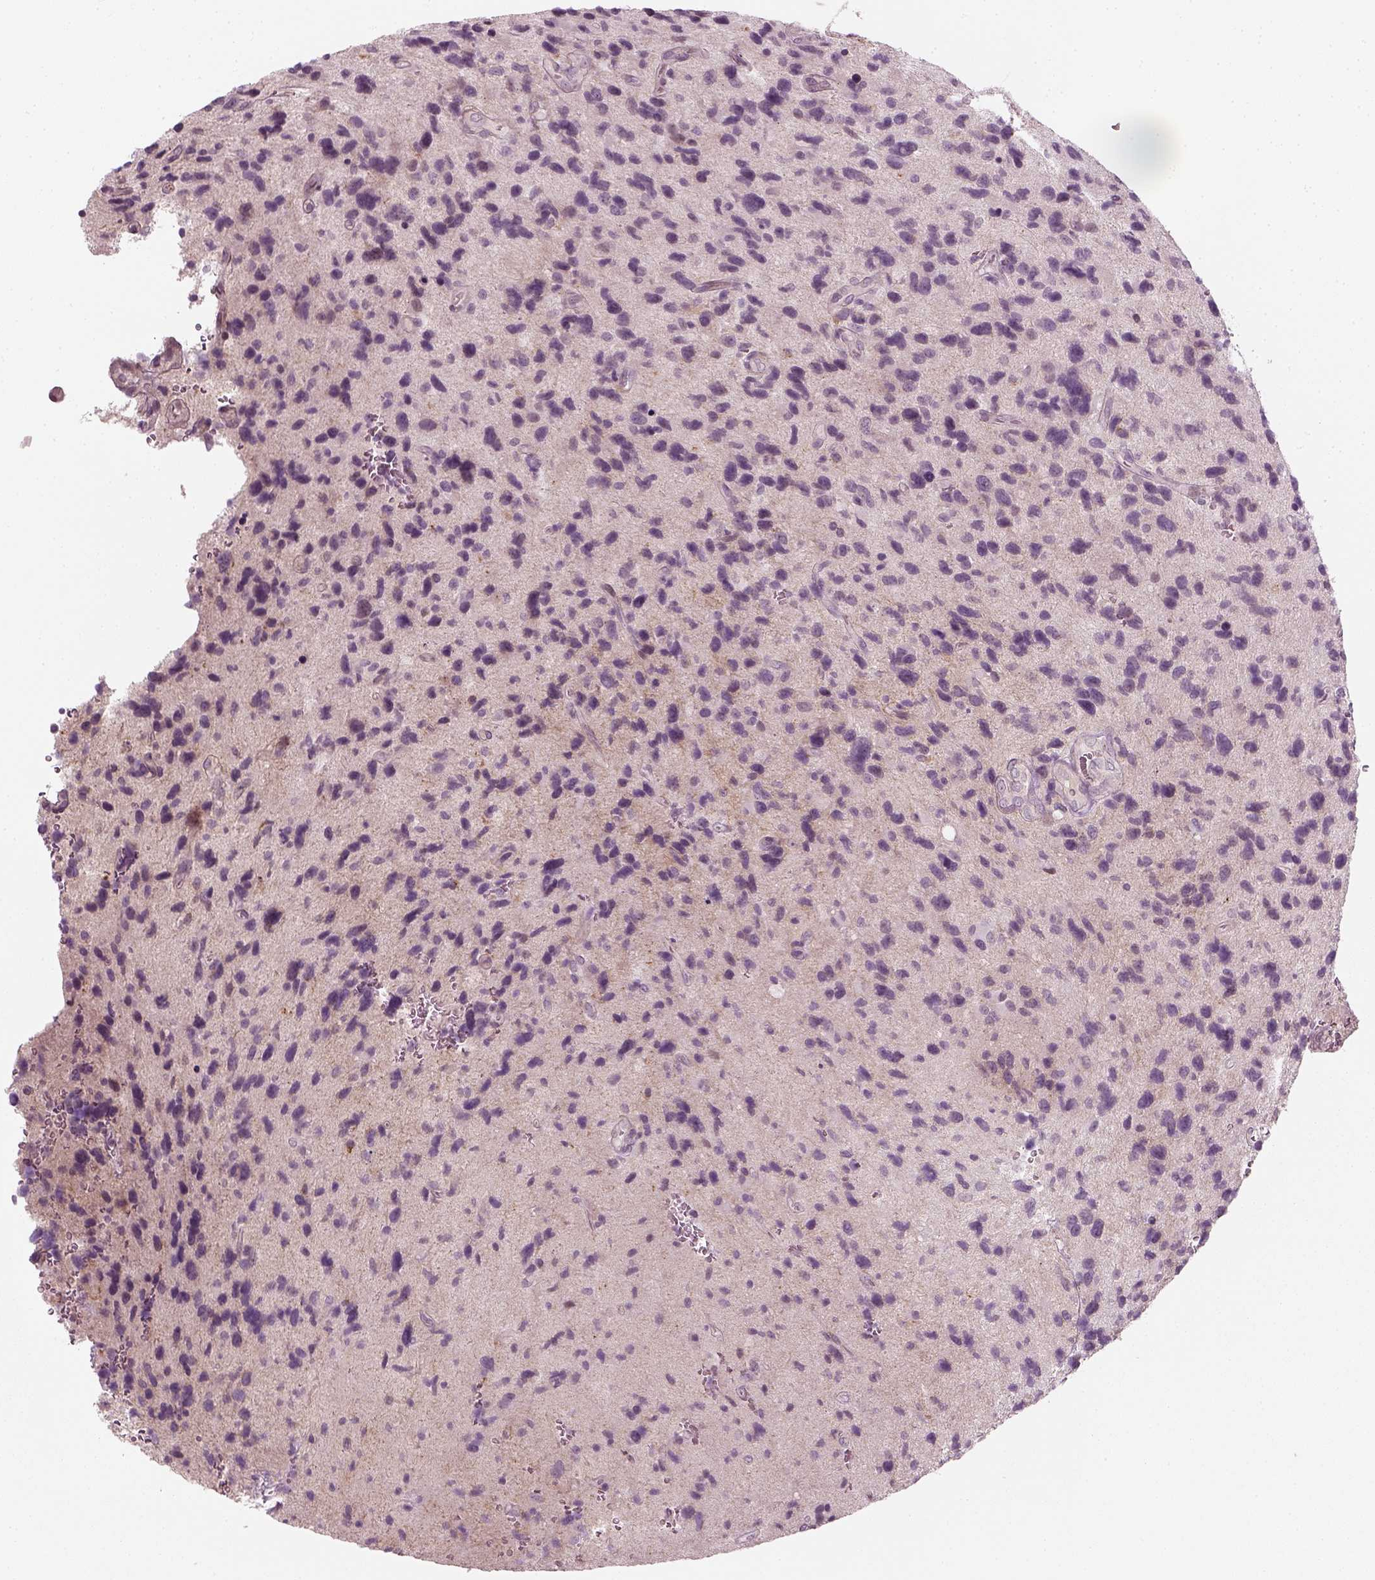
{"staining": {"intensity": "negative", "quantity": "none", "location": "none"}, "tissue": "glioma", "cell_type": "Tumor cells", "image_type": "cancer", "snomed": [{"axis": "morphology", "description": "Glioma, malignant, NOS"}, {"axis": "morphology", "description": "Glioma, malignant, High grade"}, {"axis": "topography", "description": "Brain"}], "caption": "Immunohistochemistry histopathology image of malignant glioma stained for a protein (brown), which demonstrates no staining in tumor cells.", "gene": "MLIP", "patient": {"sex": "female", "age": 71}}